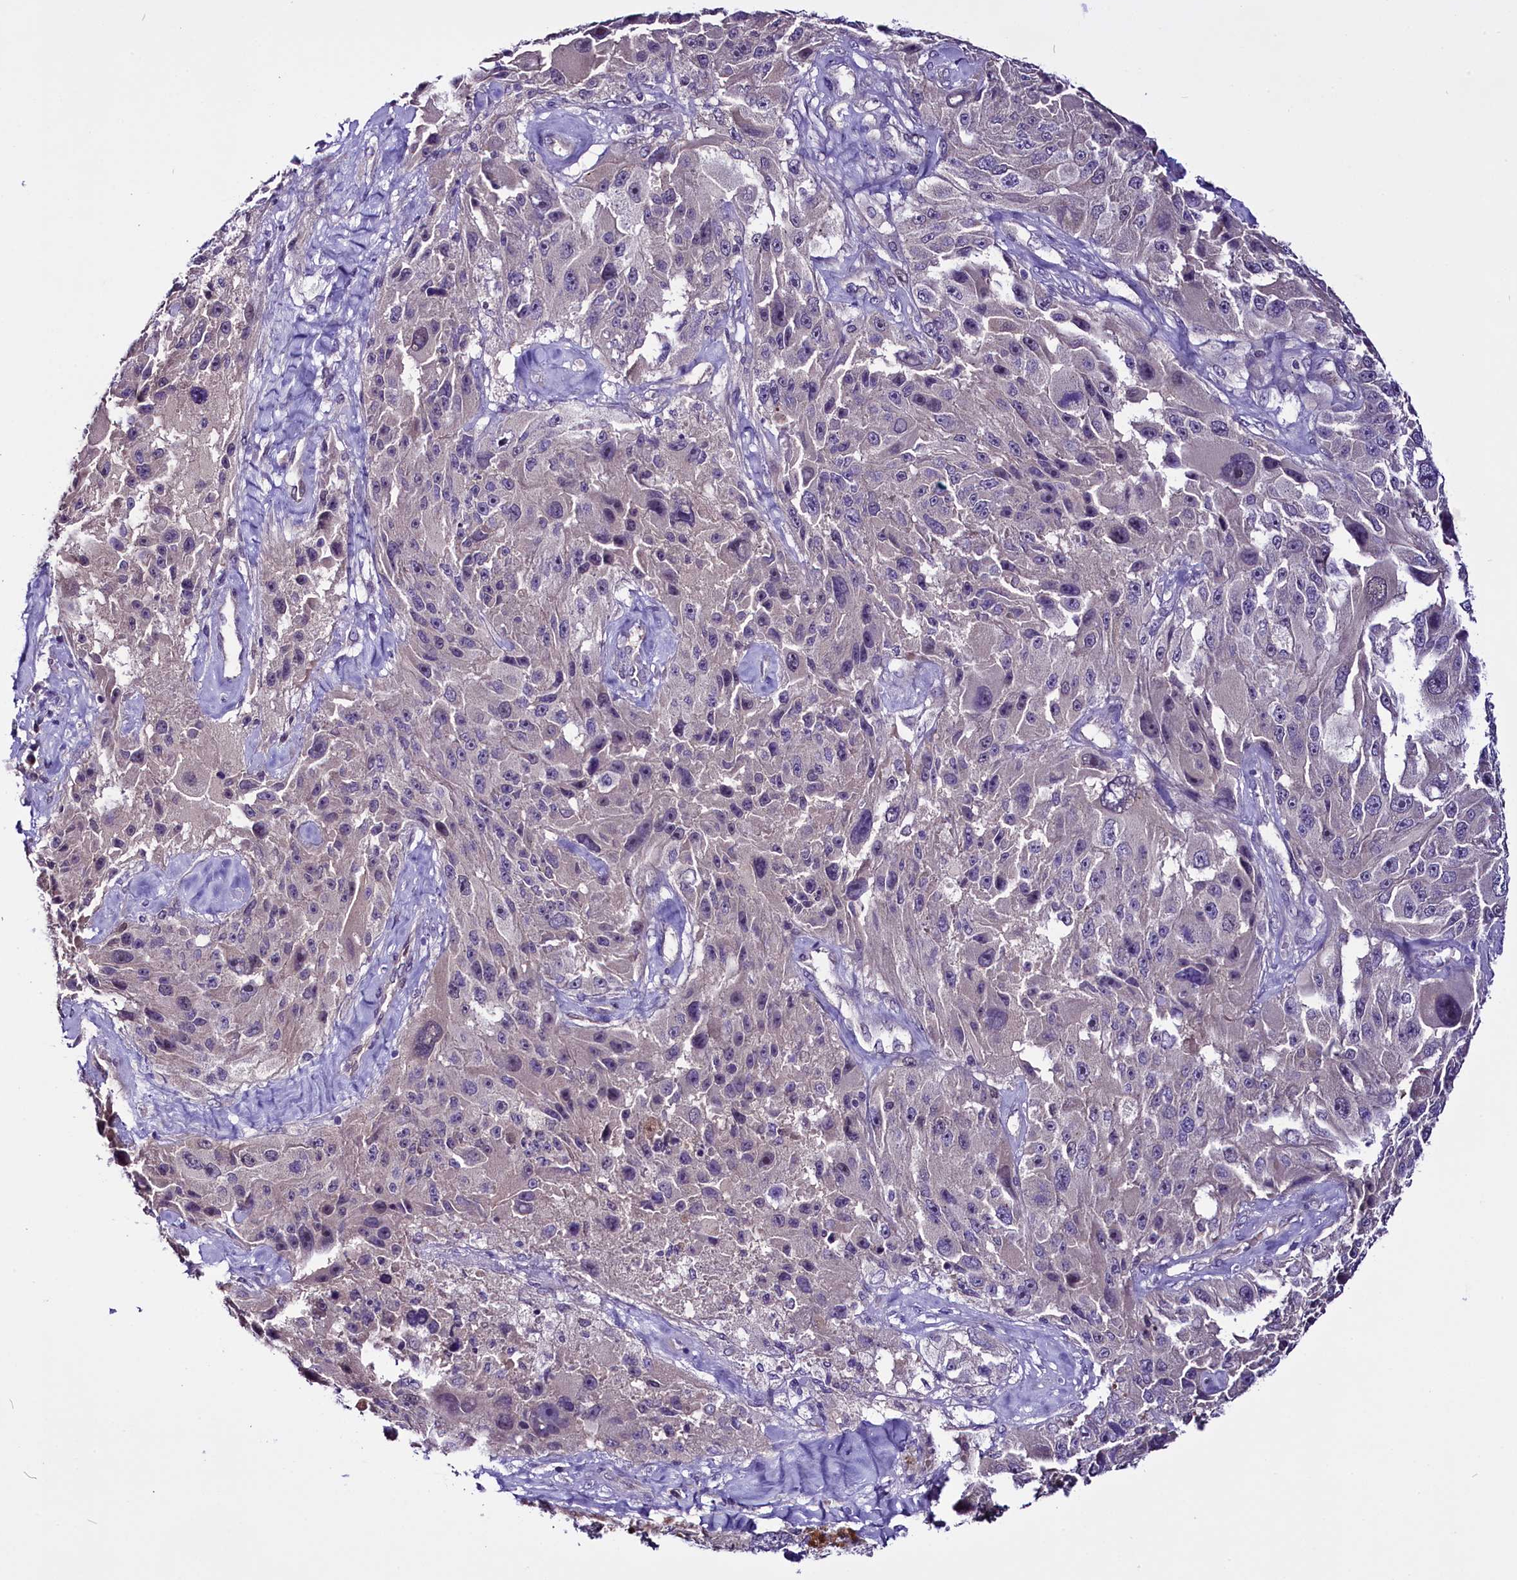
{"staining": {"intensity": "negative", "quantity": "none", "location": "none"}, "tissue": "melanoma", "cell_type": "Tumor cells", "image_type": "cancer", "snomed": [{"axis": "morphology", "description": "Malignant melanoma, Metastatic site"}, {"axis": "topography", "description": "Lymph node"}], "caption": "The immunohistochemistry (IHC) micrograph has no significant expression in tumor cells of malignant melanoma (metastatic site) tissue. The staining was performed using DAB (3,3'-diaminobenzidine) to visualize the protein expression in brown, while the nuclei were stained in blue with hematoxylin (Magnification: 20x).", "gene": "C9orf40", "patient": {"sex": "male", "age": 62}}